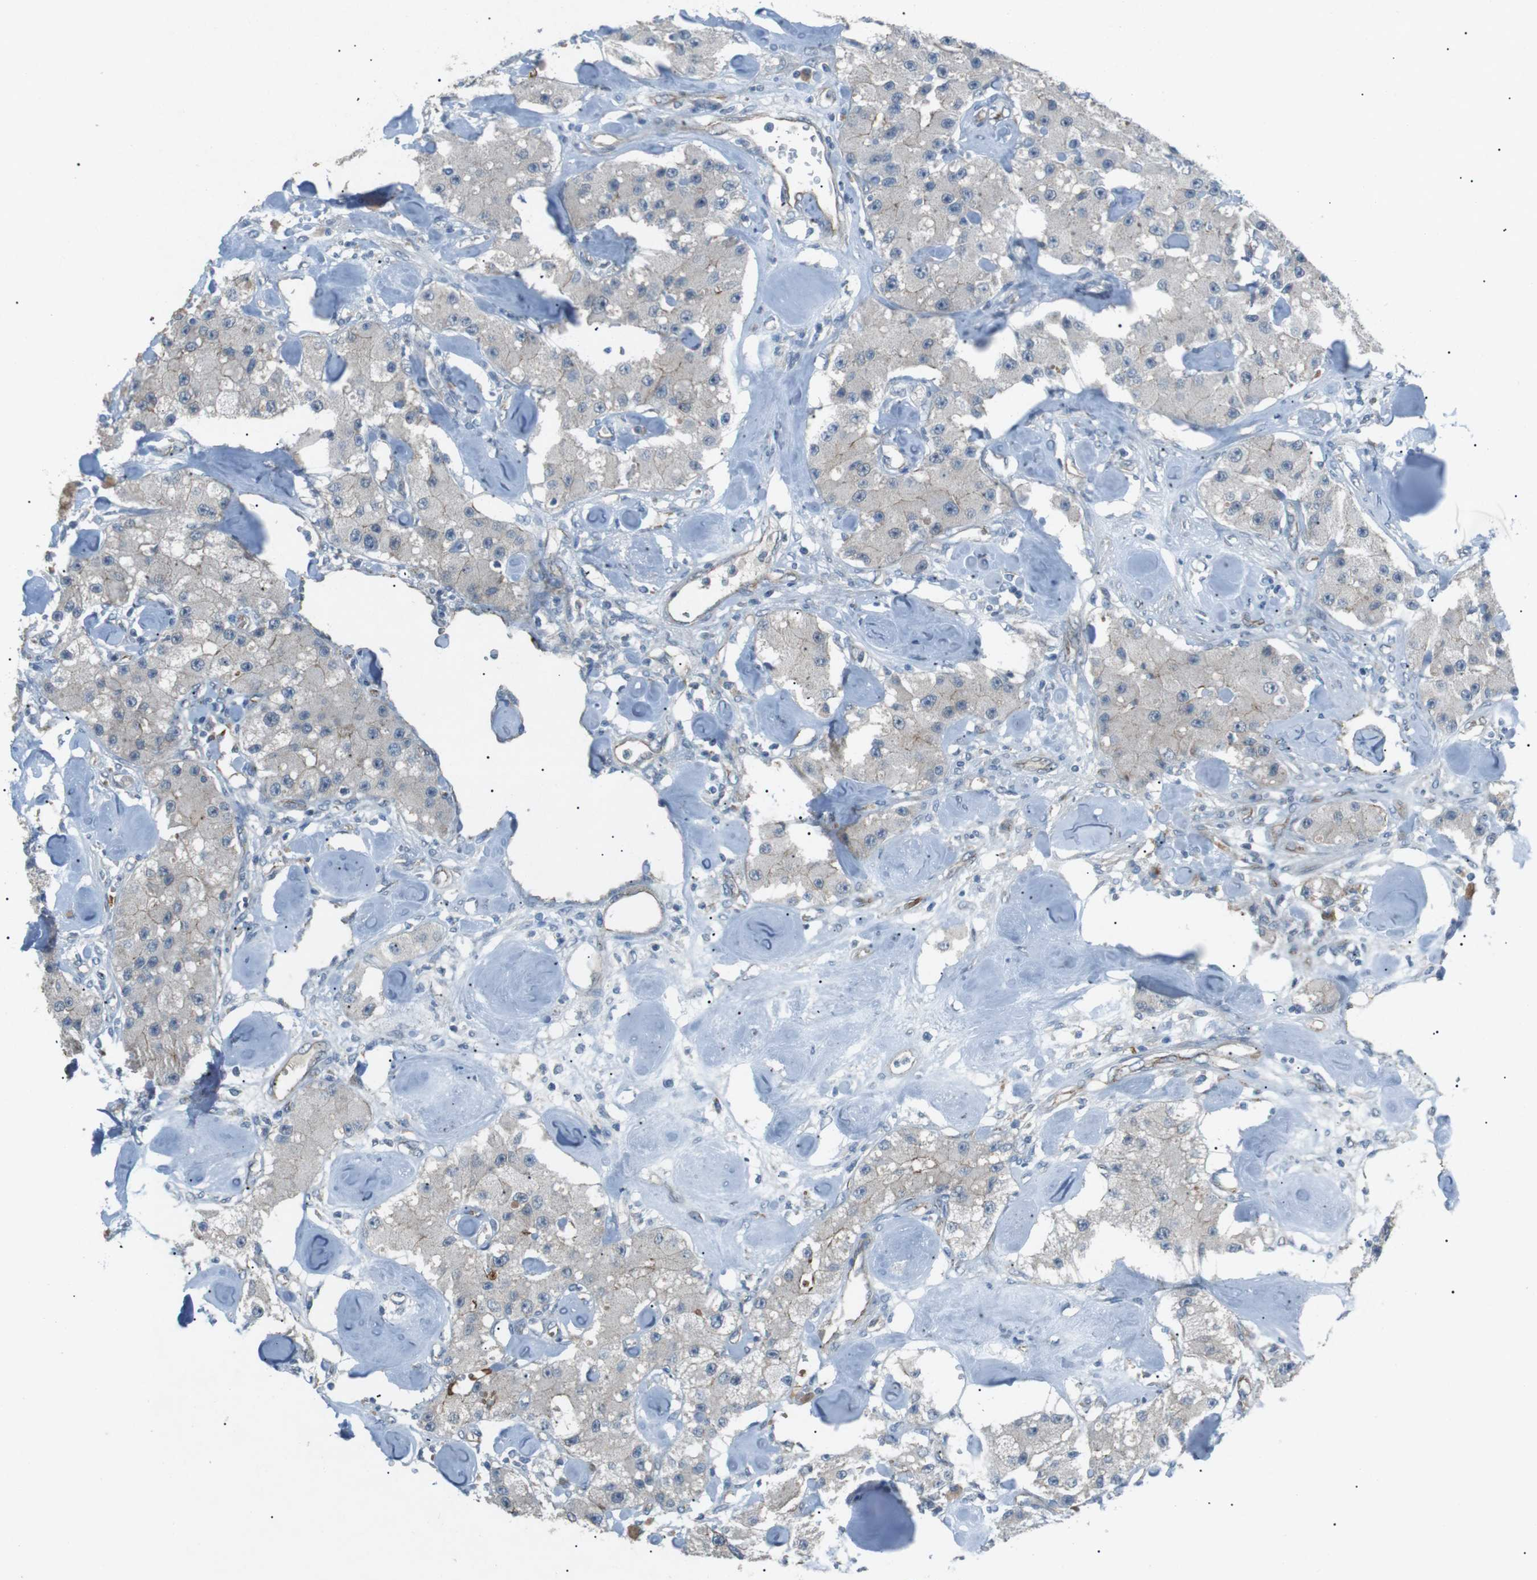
{"staining": {"intensity": "negative", "quantity": "none", "location": "none"}, "tissue": "carcinoid", "cell_type": "Tumor cells", "image_type": "cancer", "snomed": [{"axis": "morphology", "description": "Carcinoid, malignant, NOS"}, {"axis": "topography", "description": "Pancreas"}], "caption": "This photomicrograph is of carcinoid stained with immunohistochemistry to label a protein in brown with the nuclei are counter-stained blue. There is no staining in tumor cells.", "gene": "SPTA1", "patient": {"sex": "male", "age": 41}}